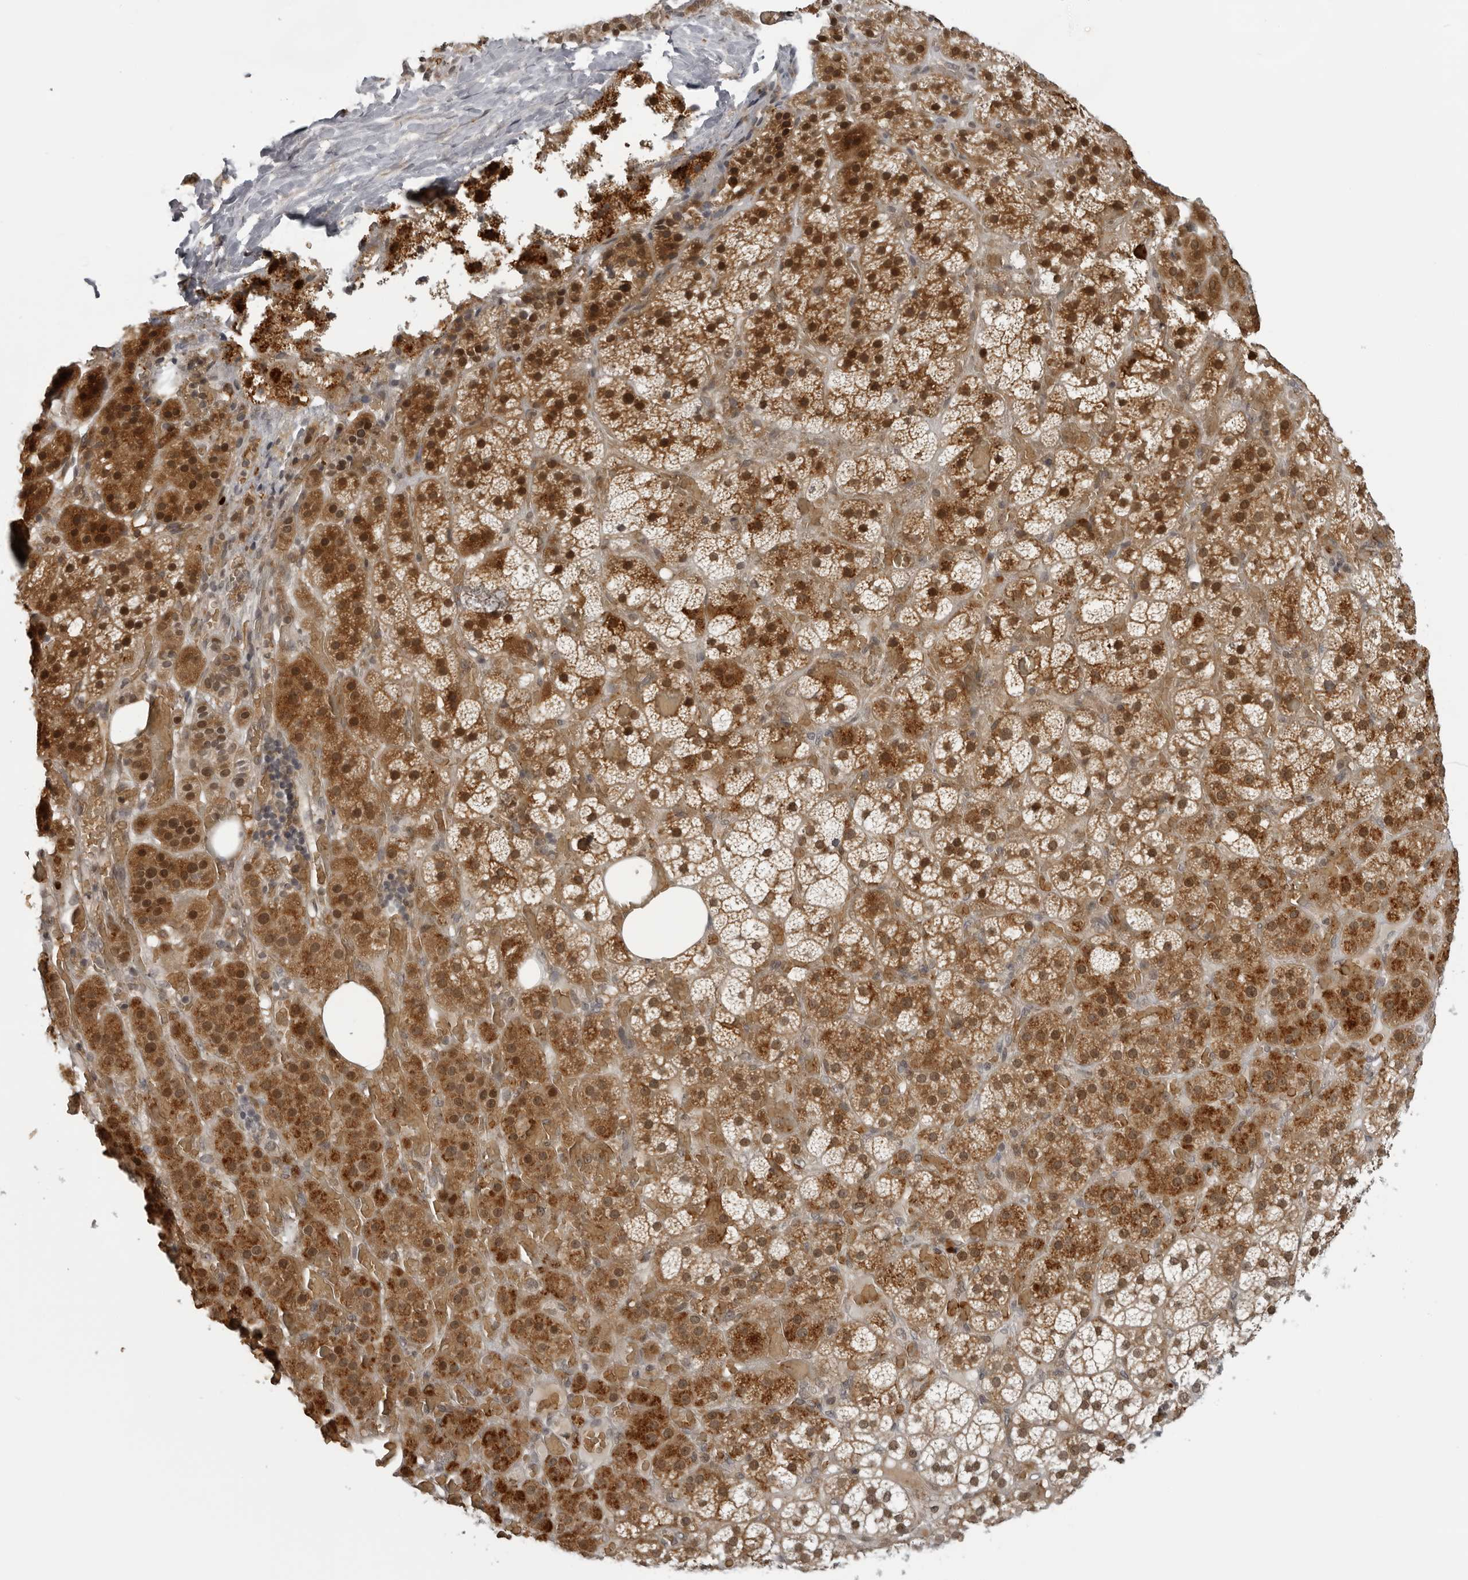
{"staining": {"intensity": "strong", "quantity": ">75%", "location": "cytoplasmic/membranous,nuclear"}, "tissue": "adrenal gland", "cell_type": "Glandular cells", "image_type": "normal", "snomed": [{"axis": "morphology", "description": "Normal tissue, NOS"}, {"axis": "topography", "description": "Adrenal gland"}], "caption": "IHC (DAB) staining of benign human adrenal gland displays strong cytoplasmic/membranous,nuclear protein staining in approximately >75% of glandular cells.", "gene": "THOP1", "patient": {"sex": "female", "age": 59}}